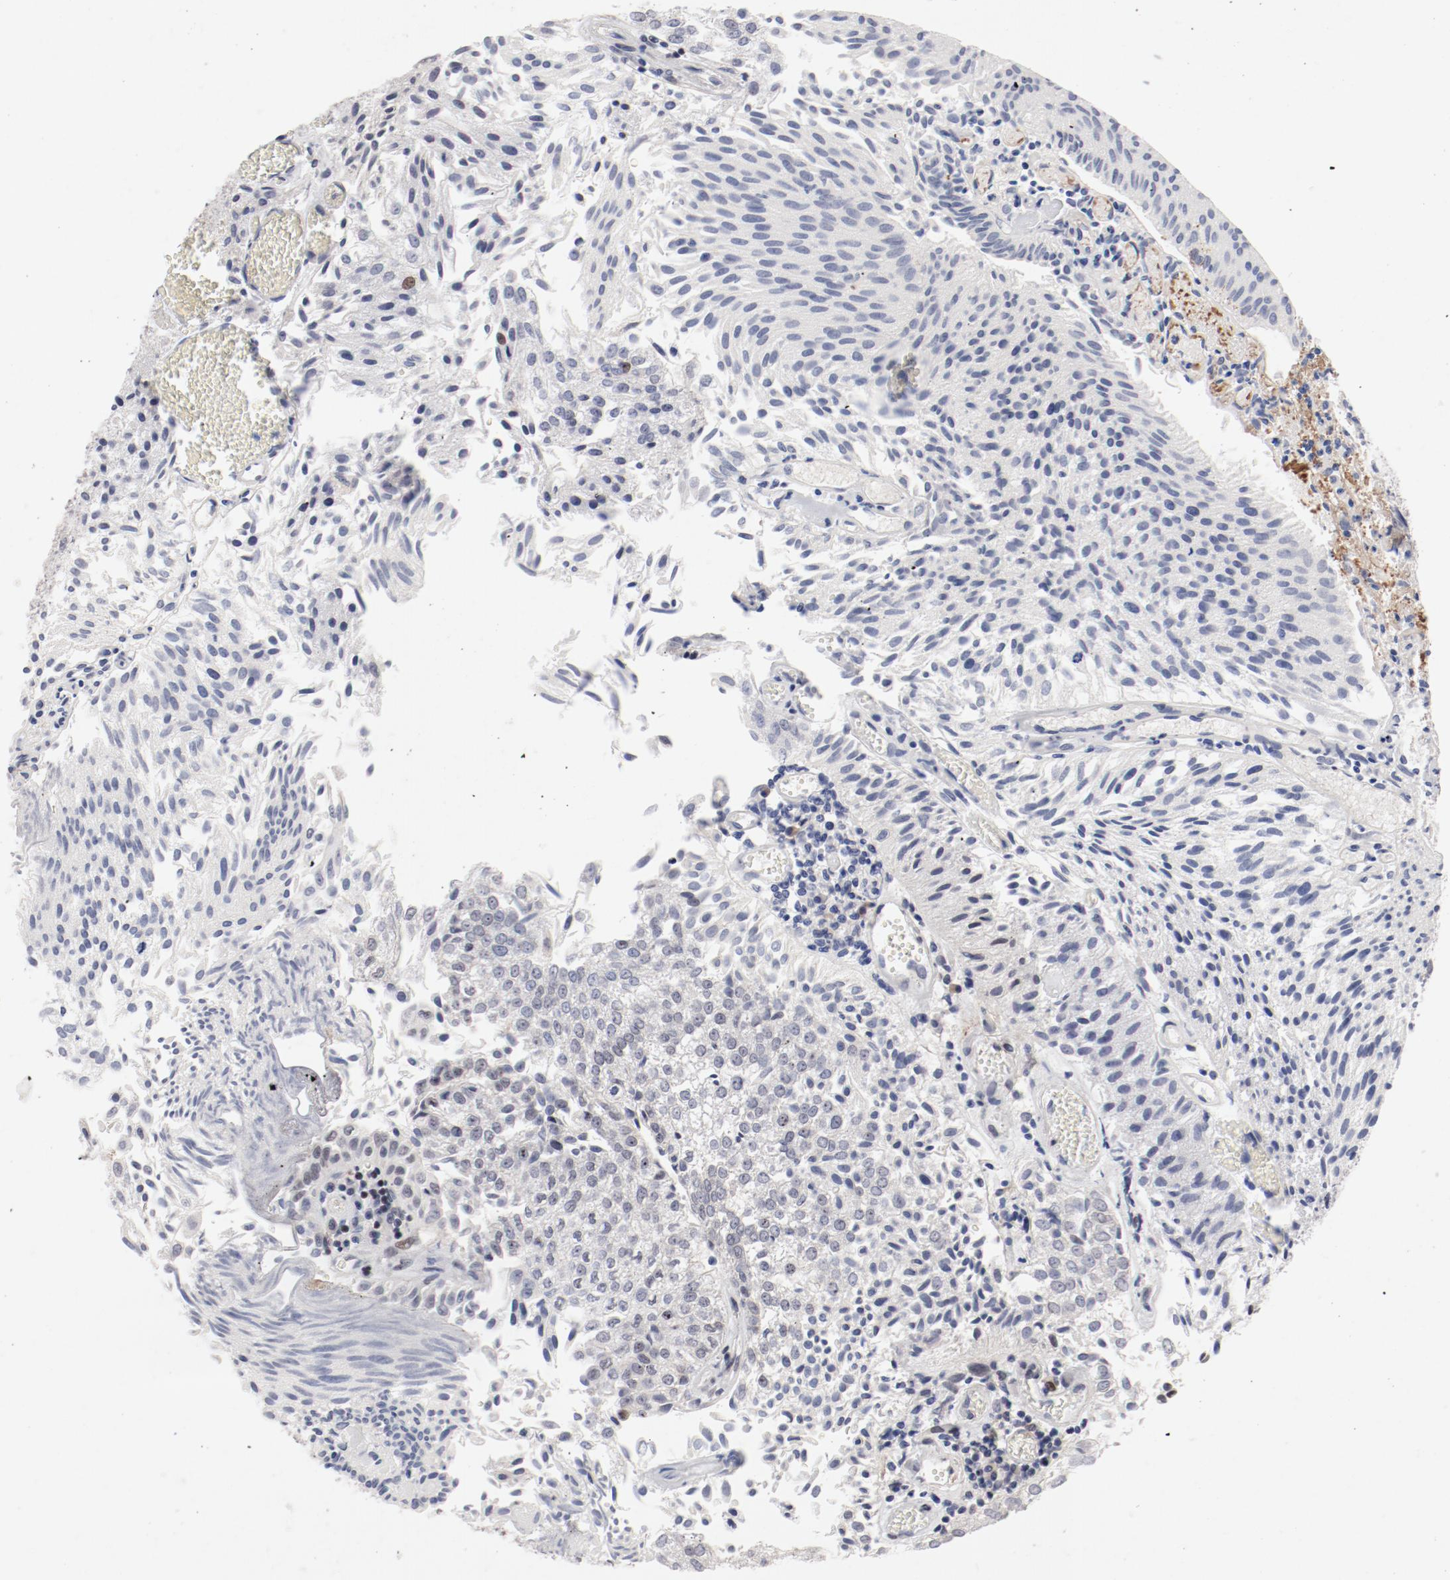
{"staining": {"intensity": "negative", "quantity": "none", "location": "none"}, "tissue": "urothelial cancer", "cell_type": "Tumor cells", "image_type": "cancer", "snomed": [{"axis": "morphology", "description": "Urothelial carcinoma, Low grade"}, {"axis": "topography", "description": "Urinary bladder"}], "caption": "Tumor cells show no significant protein staining in urothelial cancer.", "gene": "FSCB", "patient": {"sex": "male", "age": 86}}